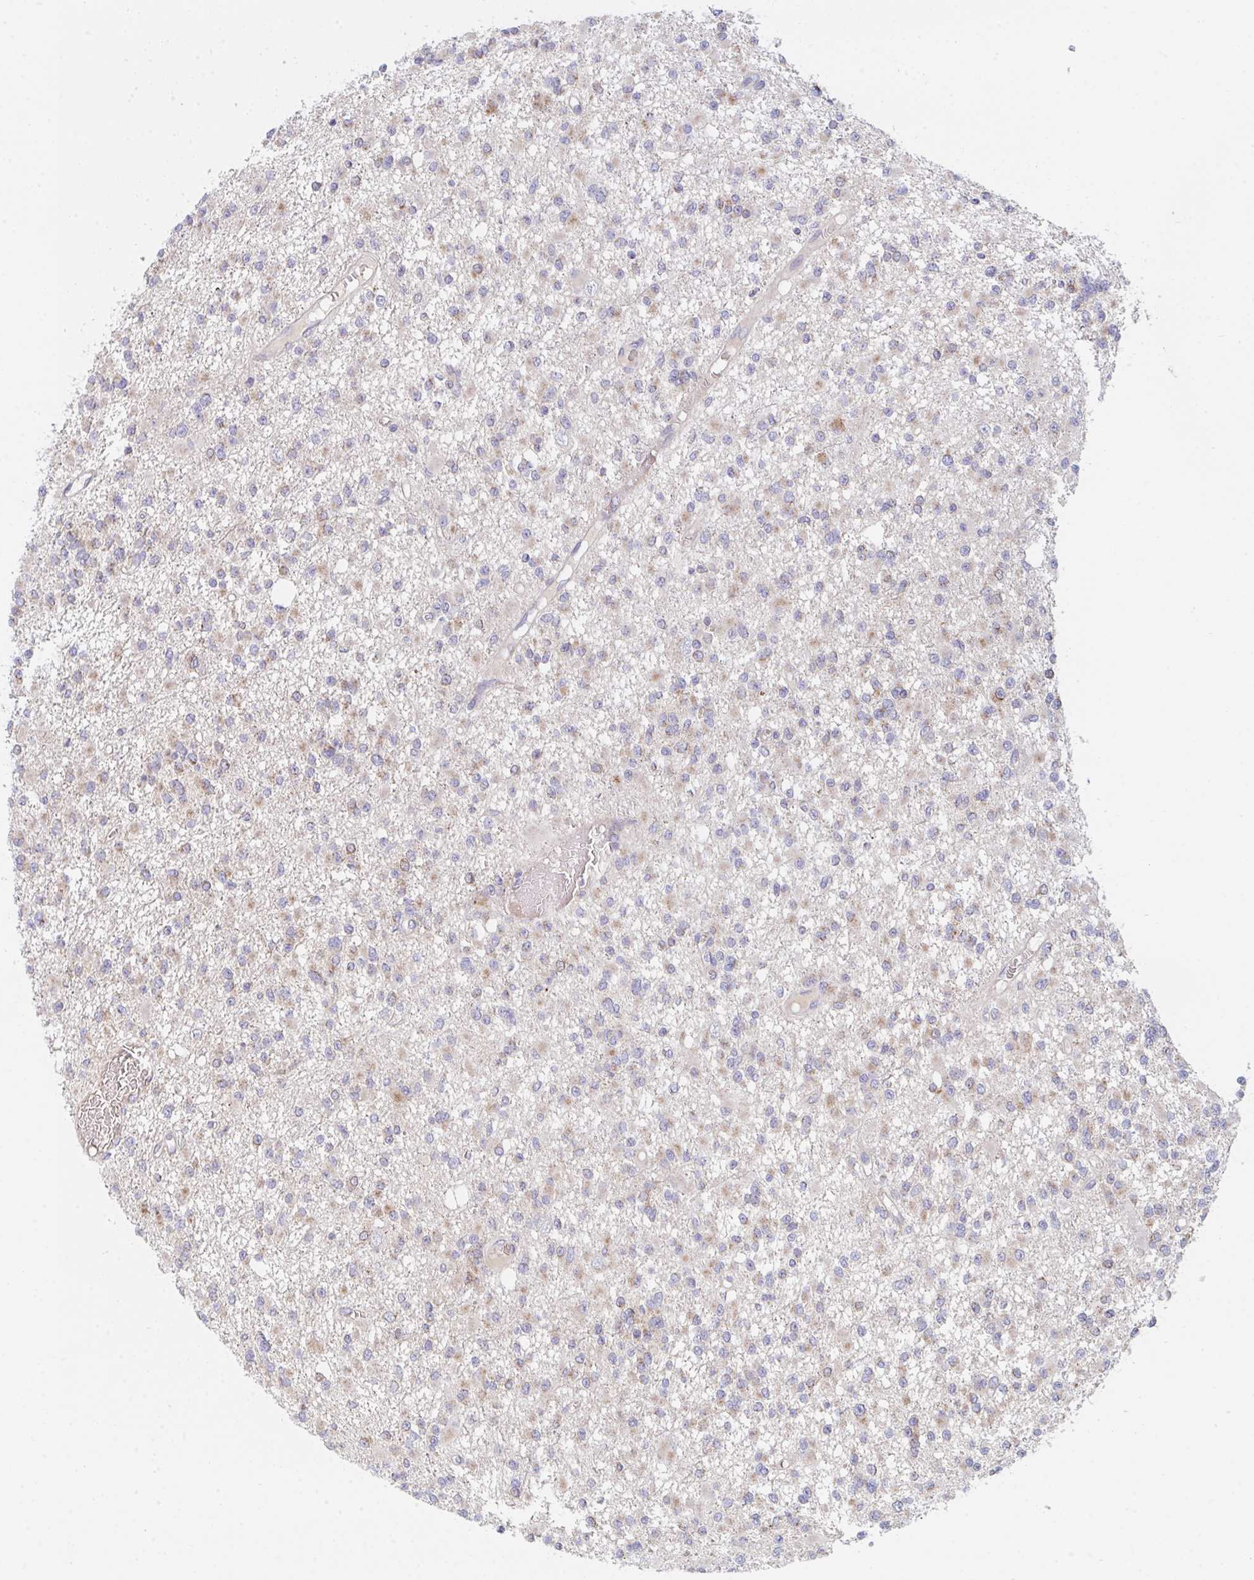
{"staining": {"intensity": "weak", "quantity": "<25%", "location": "cytoplasmic/membranous"}, "tissue": "glioma", "cell_type": "Tumor cells", "image_type": "cancer", "snomed": [{"axis": "morphology", "description": "Glioma, malignant, Low grade"}, {"axis": "topography", "description": "Brain"}], "caption": "The immunohistochemistry micrograph has no significant staining in tumor cells of malignant low-grade glioma tissue.", "gene": "TNFSF4", "patient": {"sex": "female", "age": 22}}